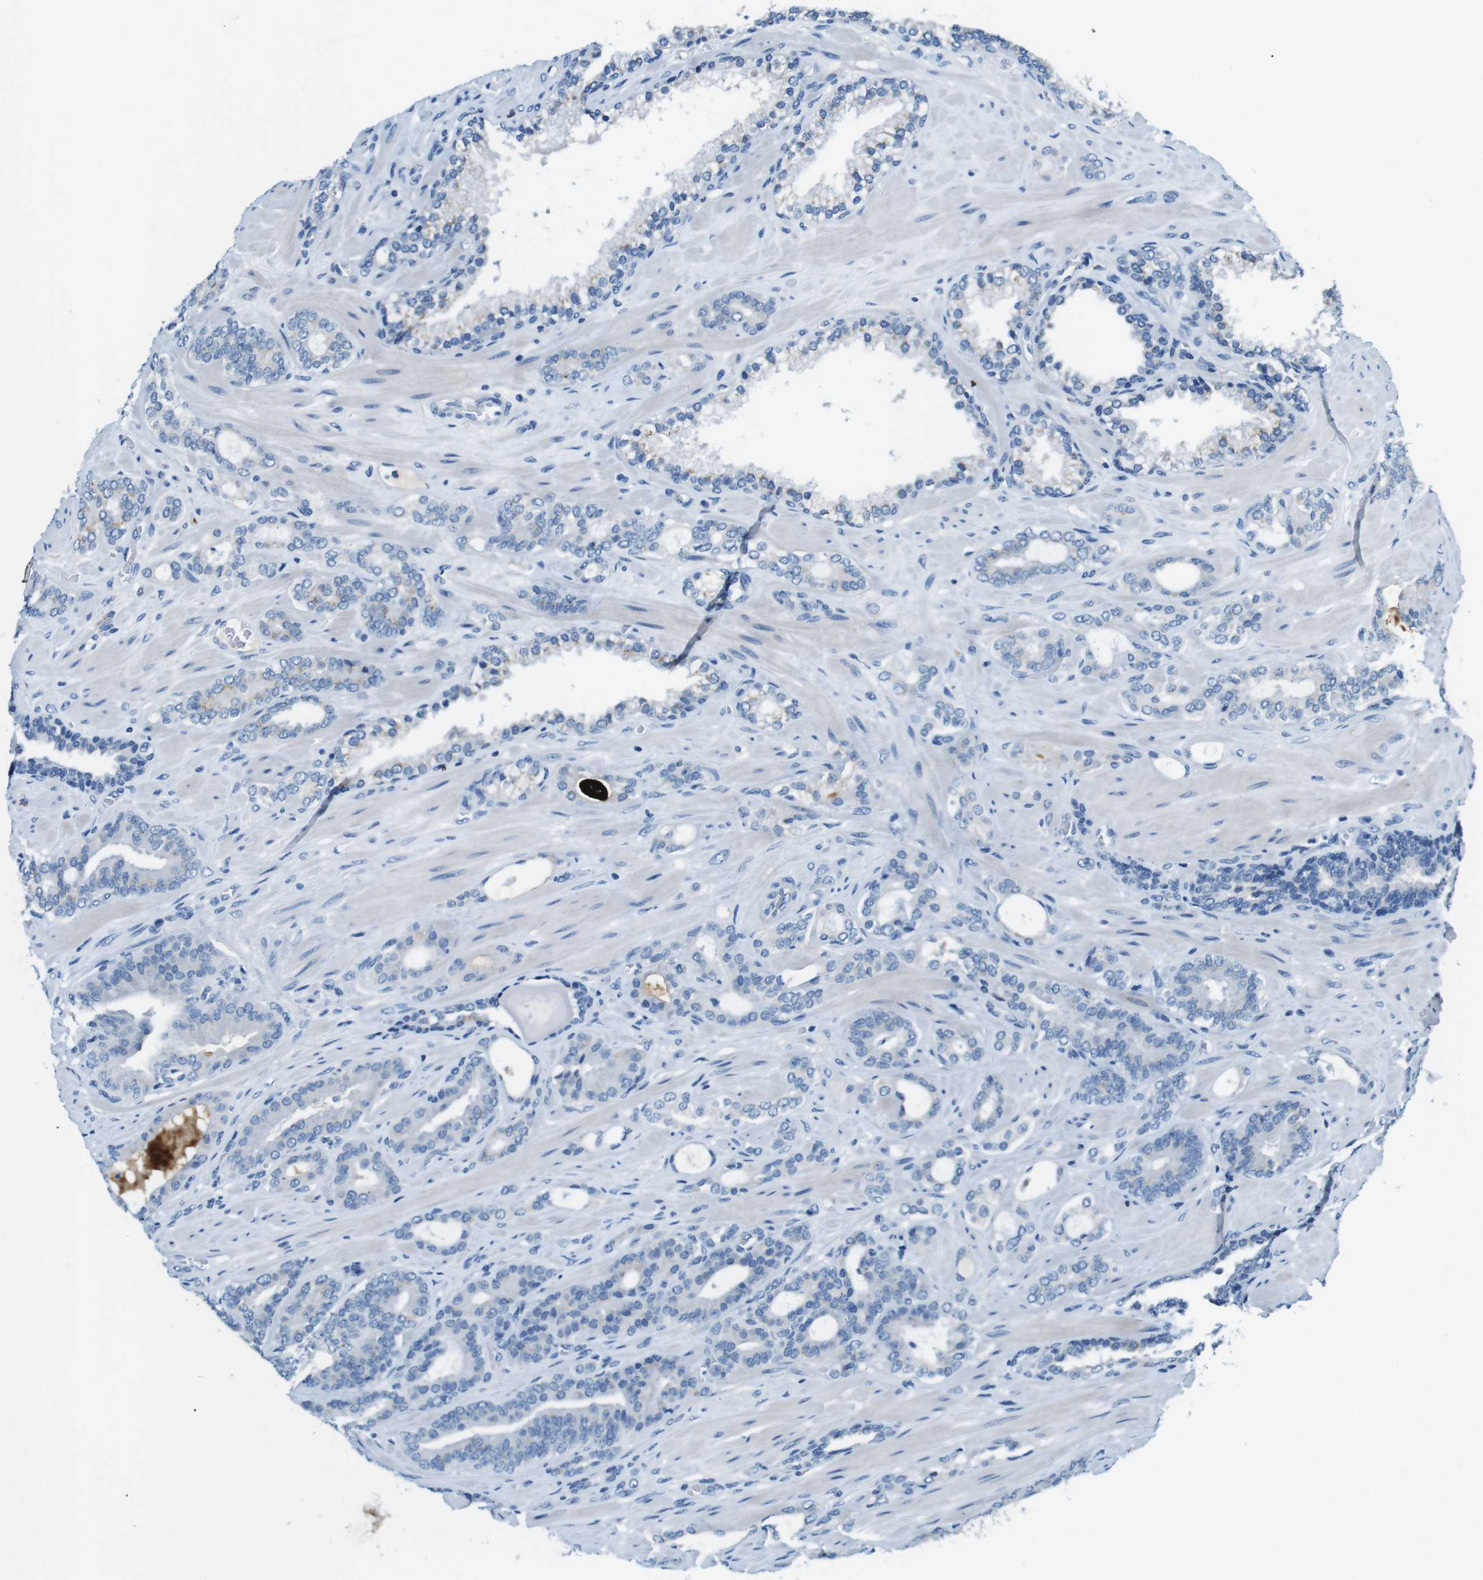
{"staining": {"intensity": "negative", "quantity": "none", "location": "none"}, "tissue": "prostate cancer", "cell_type": "Tumor cells", "image_type": "cancer", "snomed": [{"axis": "morphology", "description": "Adenocarcinoma, Low grade"}, {"axis": "topography", "description": "Prostate"}], "caption": "An image of prostate cancer (low-grade adenocarcinoma) stained for a protein shows no brown staining in tumor cells.", "gene": "SLC35A3", "patient": {"sex": "male", "age": 63}}